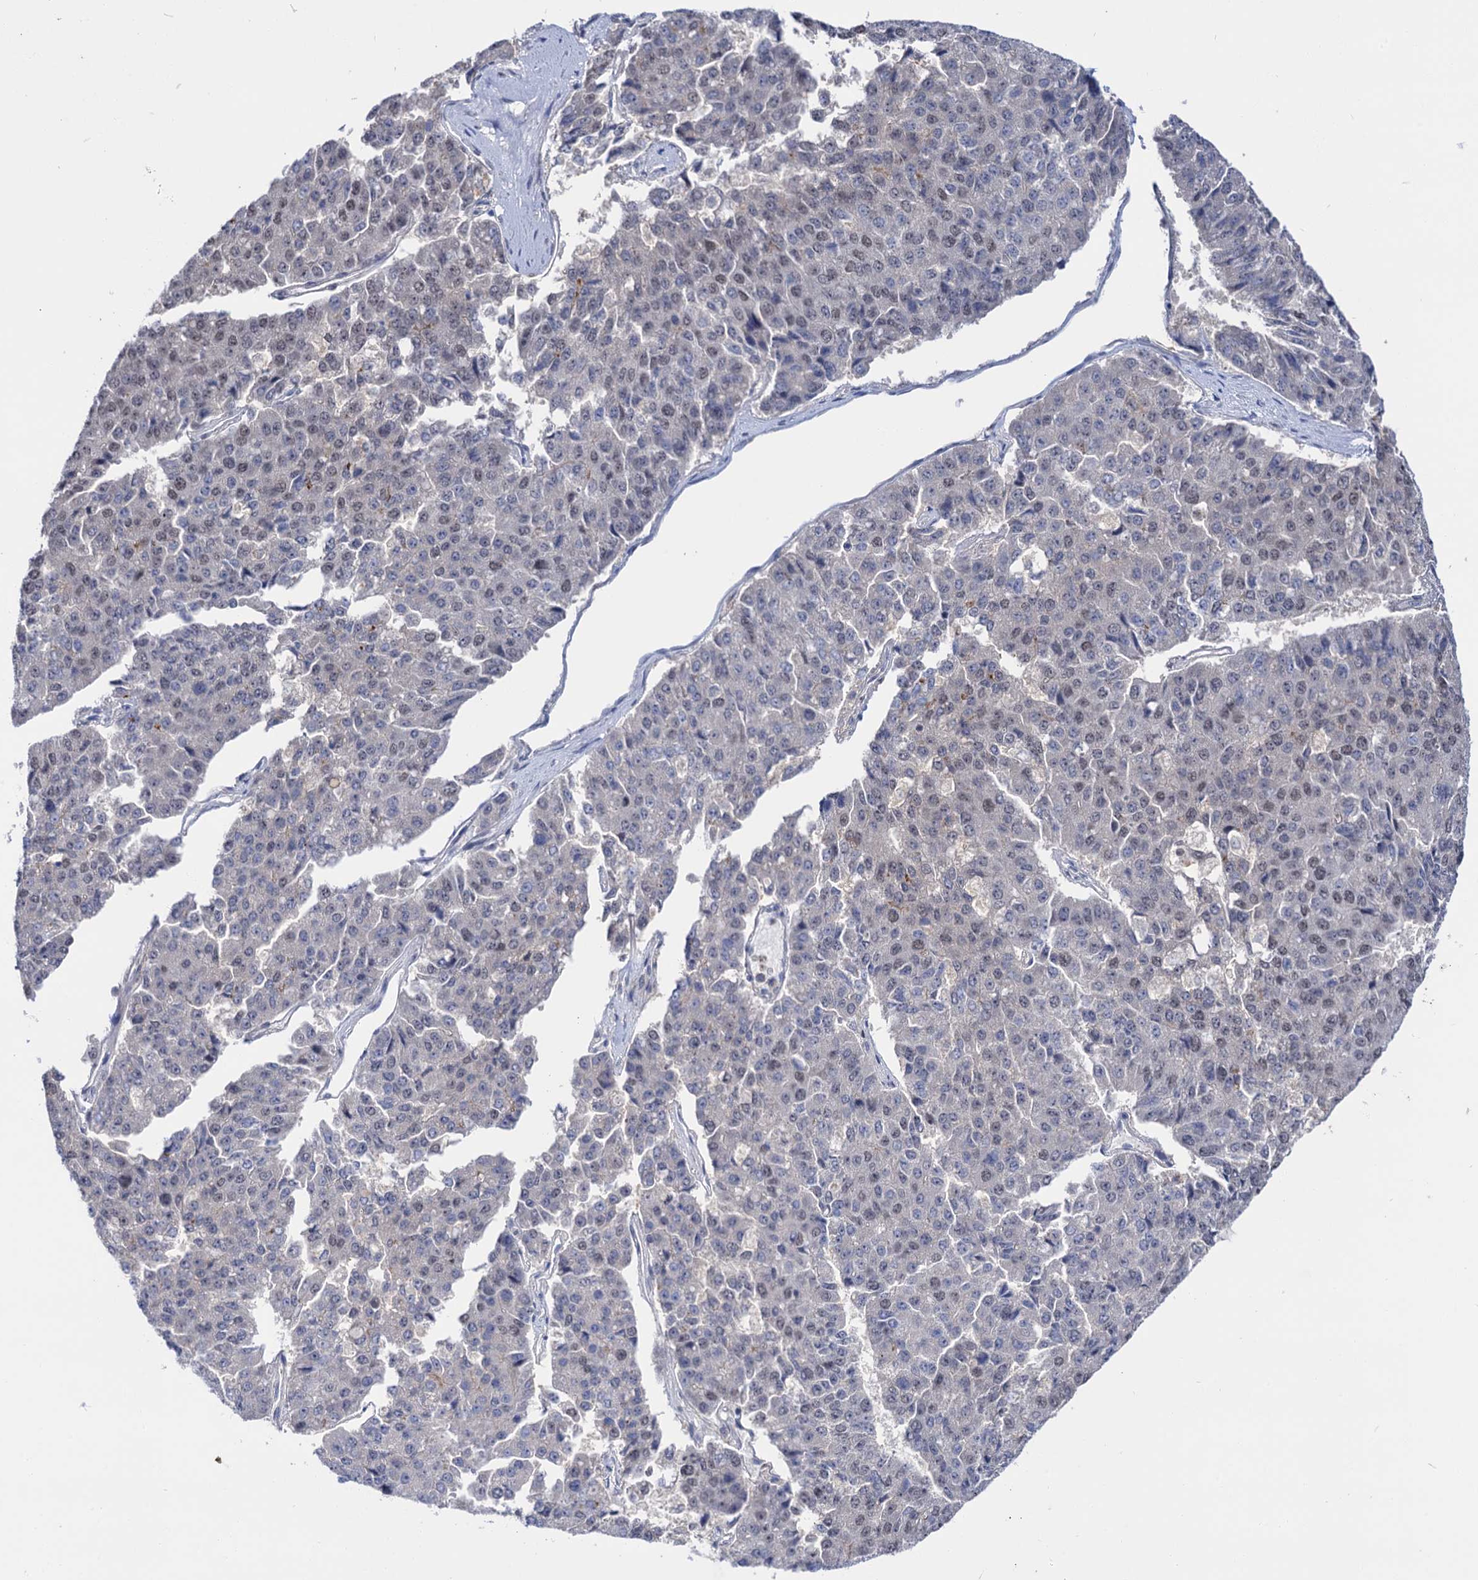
{"staining": {"intensity": "negative", "quantity": "none", "location": "none"}, "tissue": "pancreatic cancer", "cell_type": "Tumor cells", "image_type": "cancer", "snomed": [{"axis": "morphology", "description": "Adenocarcinoma, NOS"}, {"axis": "topography", "description": "Pancreas"}], "caption": "Tumor cells are negative for protein expression in human pancreatic adenocarcinoma. (DAB immunohistochemistry (IHC) visualized using brightfield microscopy, high magnification).", "gene": "NEK10", "patient": {"sex": "male", "age": 50}}